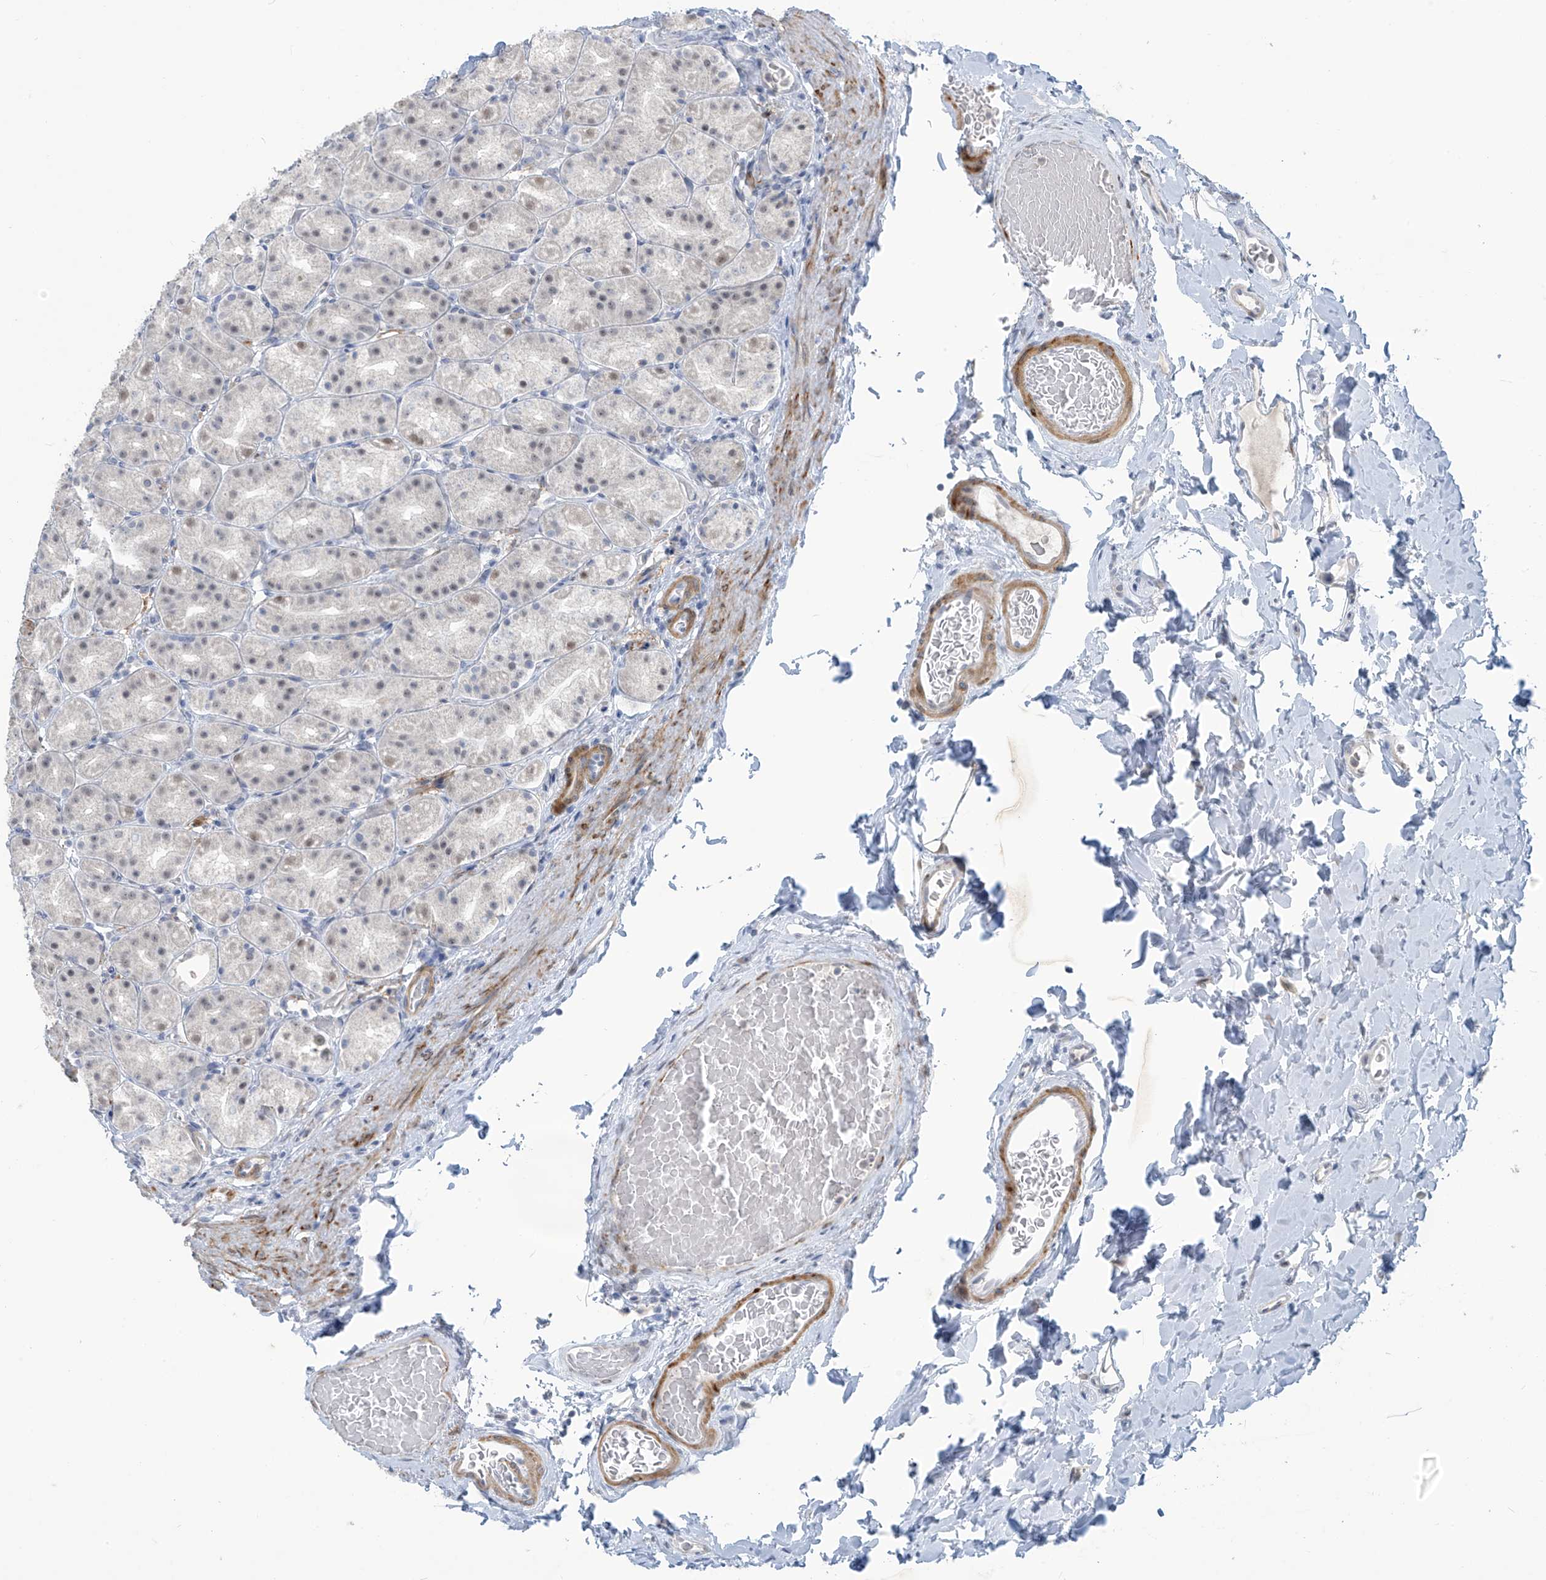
{"staining": {"intensity": "weak", "quantity": "25%-75%", "location": "nuclear"}, "tissue": "stomach", "cell_type": "Glandular cells", "image_type": "normal", "snomed": [{"axis": "morphology", "description": "Normal tissue, NOS"}, {"axis": "topography", "description": "Stomach, upper"}], "caption": "IHC staining of normal stomach, which displays low levels of weak nuclear positivity in approximately 25%-75% of glandular cells indicating weak nuclear protein expression. The staining was performed using DAB (3,3'-diaminobenzidine) (brown) for protein detection and nuclei were counterstained in hematoxylin (blue).", "gene": "METAP1D", "patient": {"sex": "male", "age": 68}}